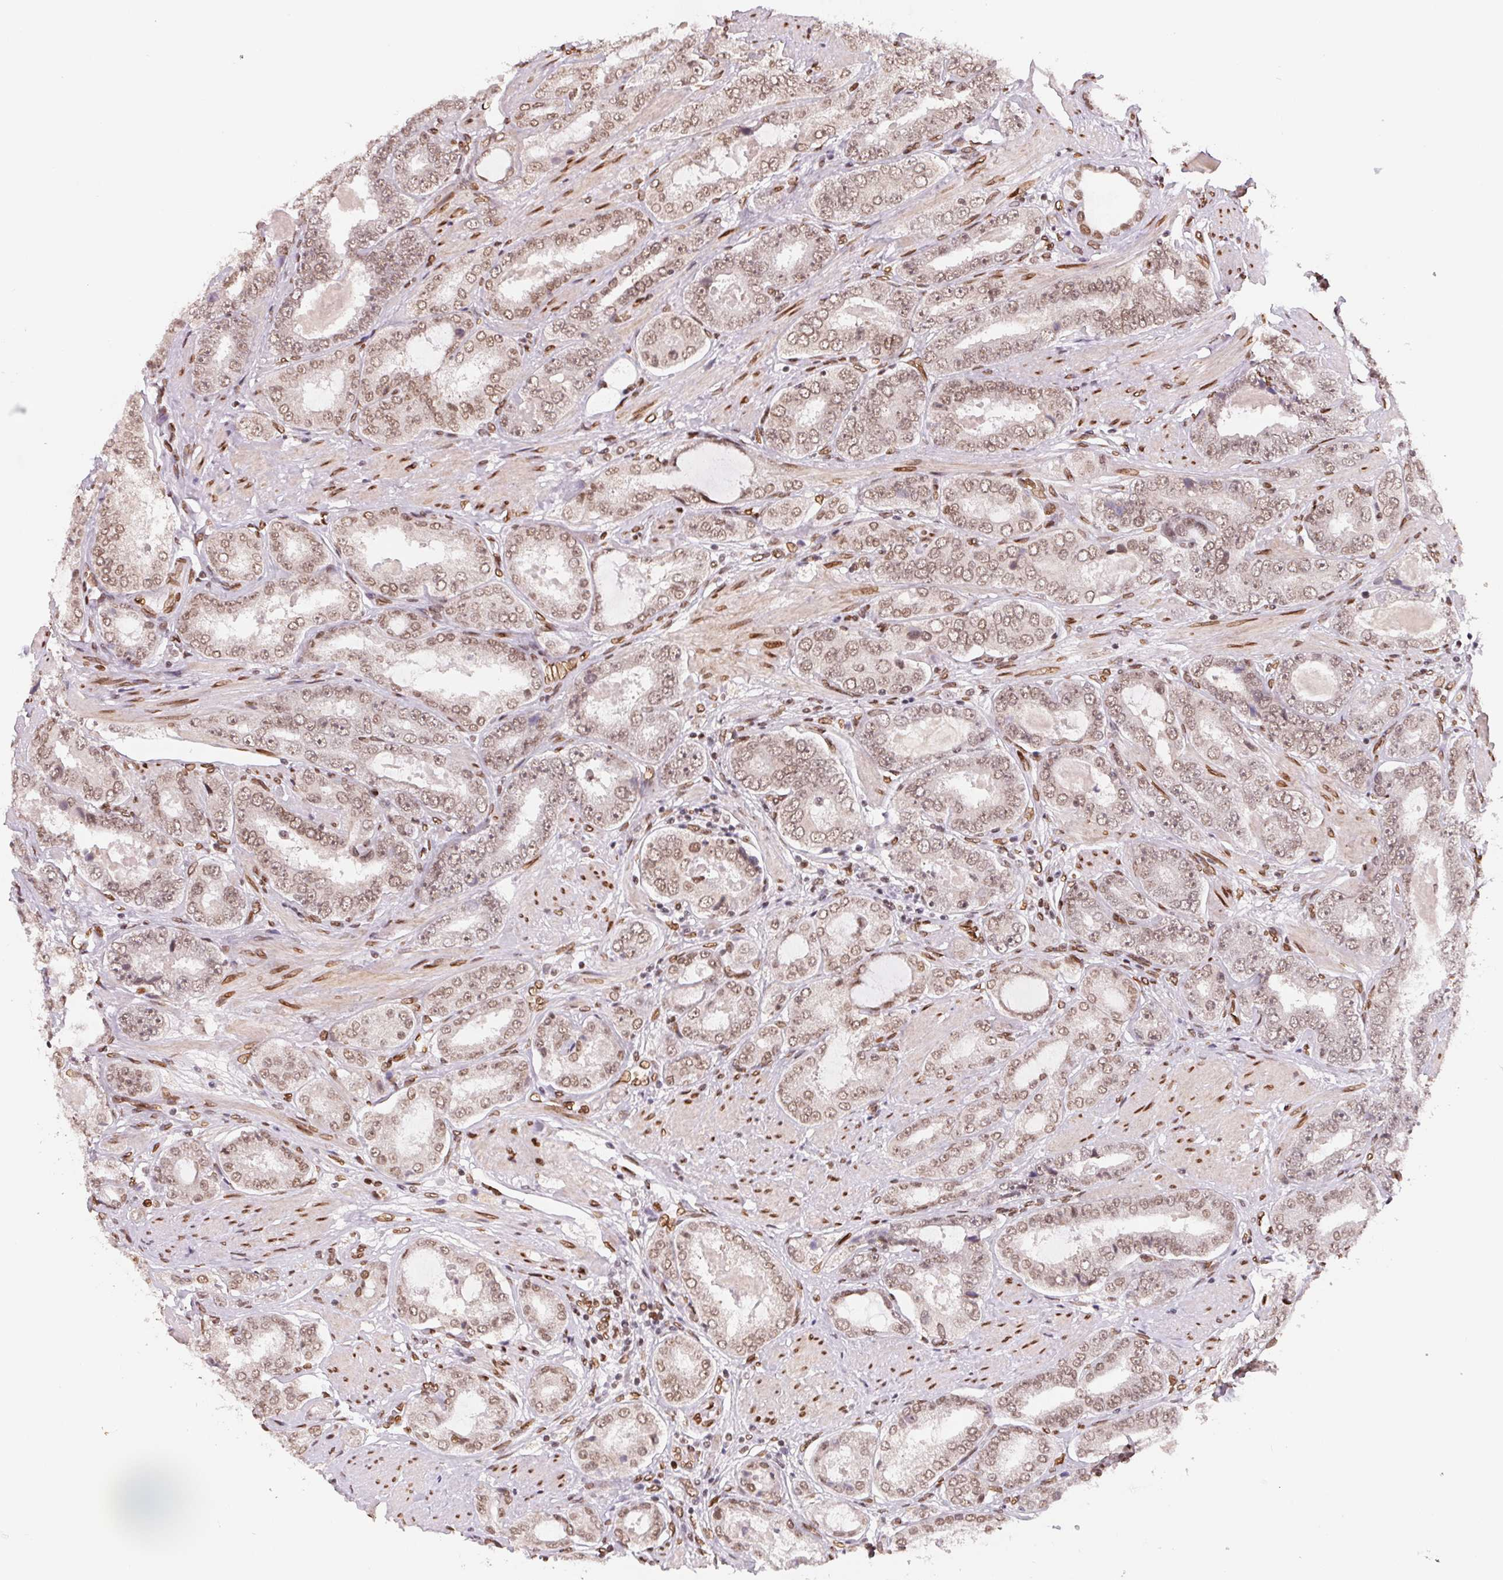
{"staining": {"intensity": "weak", "quantity": ">75%", "location": "cytoplasmic/membranous,nuclear"}, "tissue": "prostate cancer", "cell_type": "Tumor cells", "image_type": "cancer", "snomed": [{"axis": "morphology", "description": "Adenocarcinoma, High grade"}, {"axis": "topography", "description": "Prostate"}], "caption": "A photomicrograph of human prostate adenocarcinoma (high-grade) stained for a protein demonstrates weak cytoplasmic/membranous and nuclear brown staining in tumor cells. Nuclei are stained in blue.", "gene": "SAP30BP", "patient": {"sex": "male", "age": 63}}